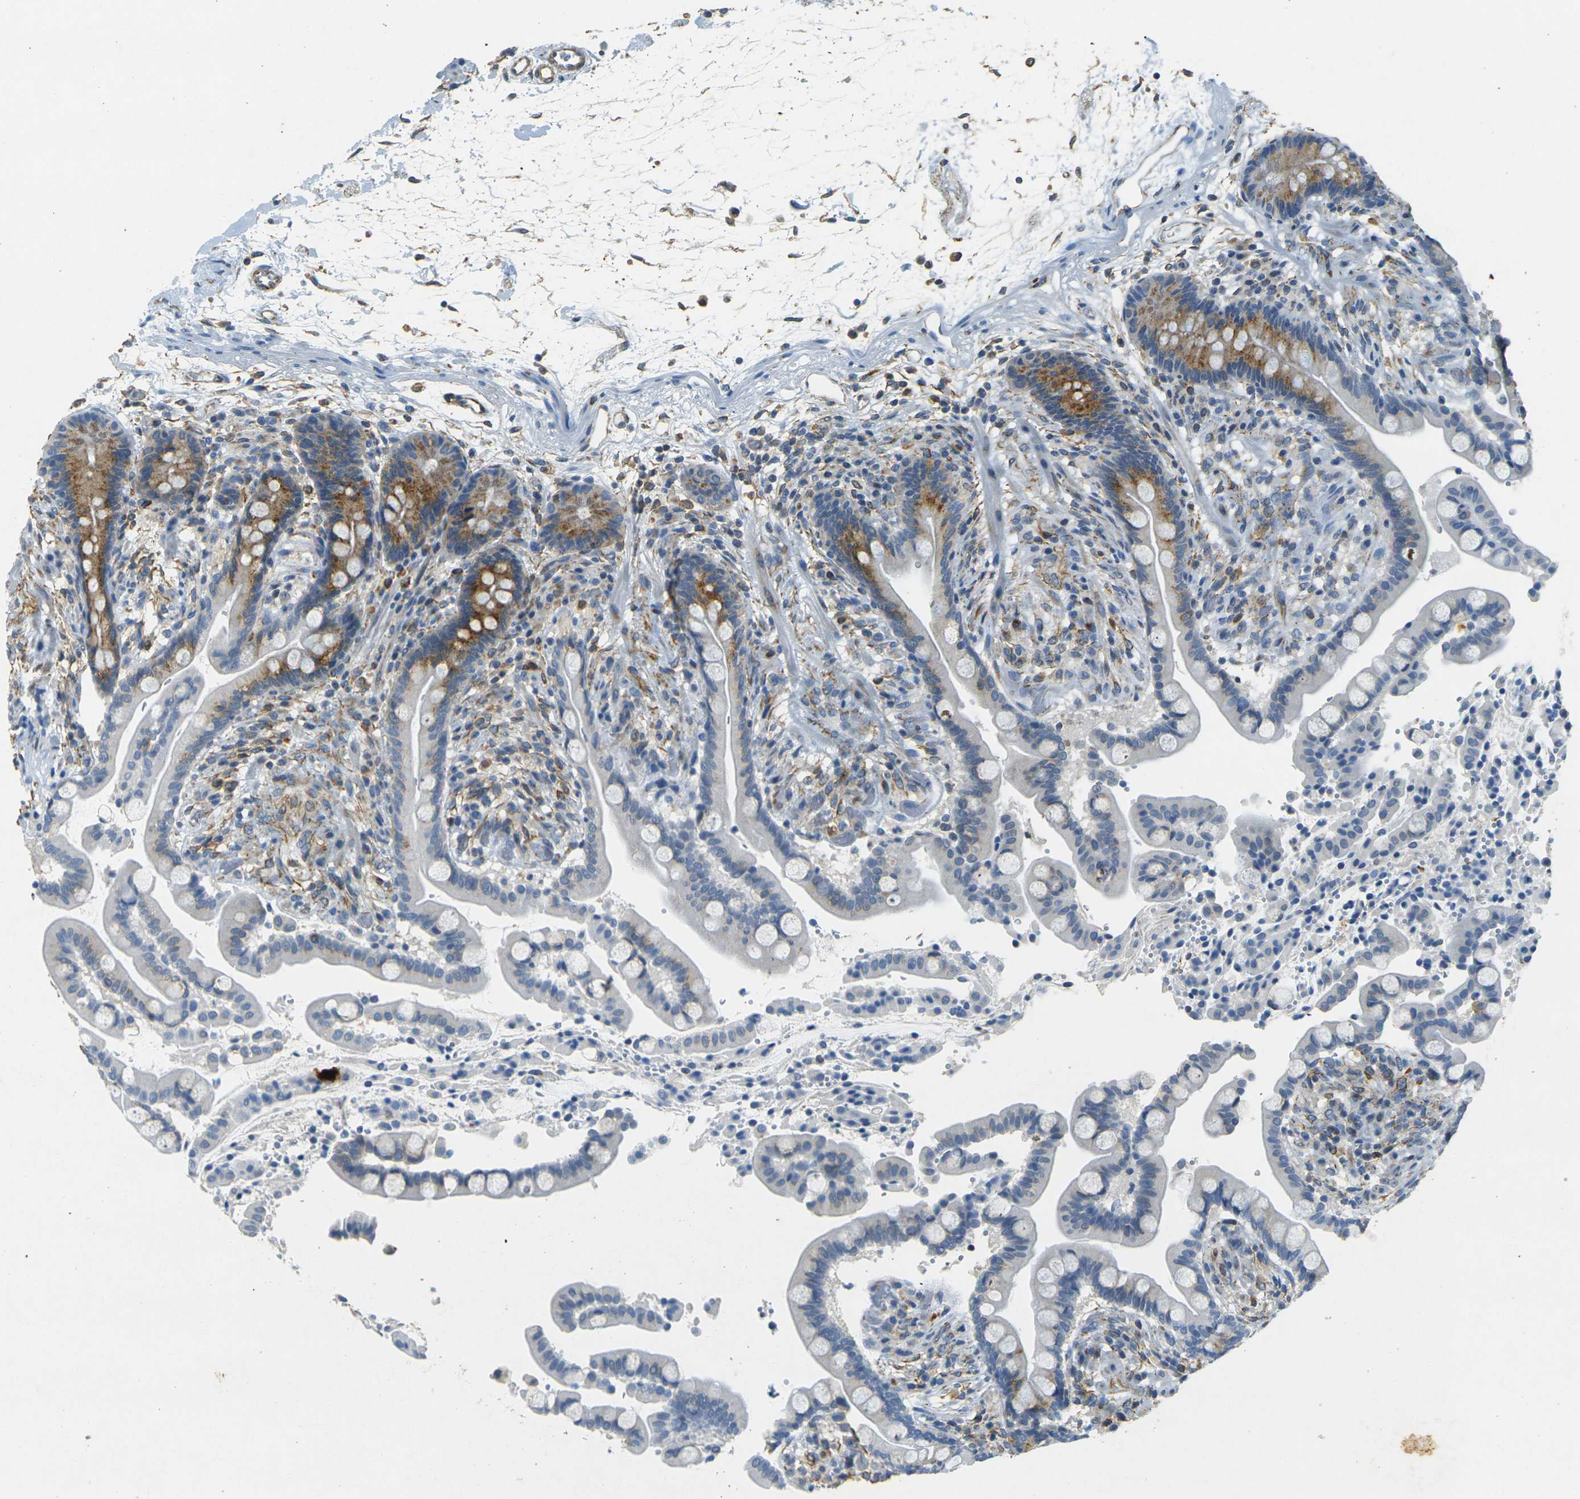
{"staining": {"intensity": "moderate", "quantity": ">75%", "location": "cytoplasmic/membranous"}, "tissue": "colon", "cell_type": "Endothelial cells", "image_type": "normal", "snomed": [{"axis": "morphology", "description": "Normal tissue, NOS"}, {"axis": "topography", "description": "Colon"}], "caption": "IHC (DAB (3,3'-diaminobenzidine)) staining of normal colon displays moderate cytoplasmic/membranous protein expression in about >75% of endothelial cells. (IHC, brightfield microscopy, high magnification).", "gene": "SORT1", "patient": {"sex": "male", "age": 73}}